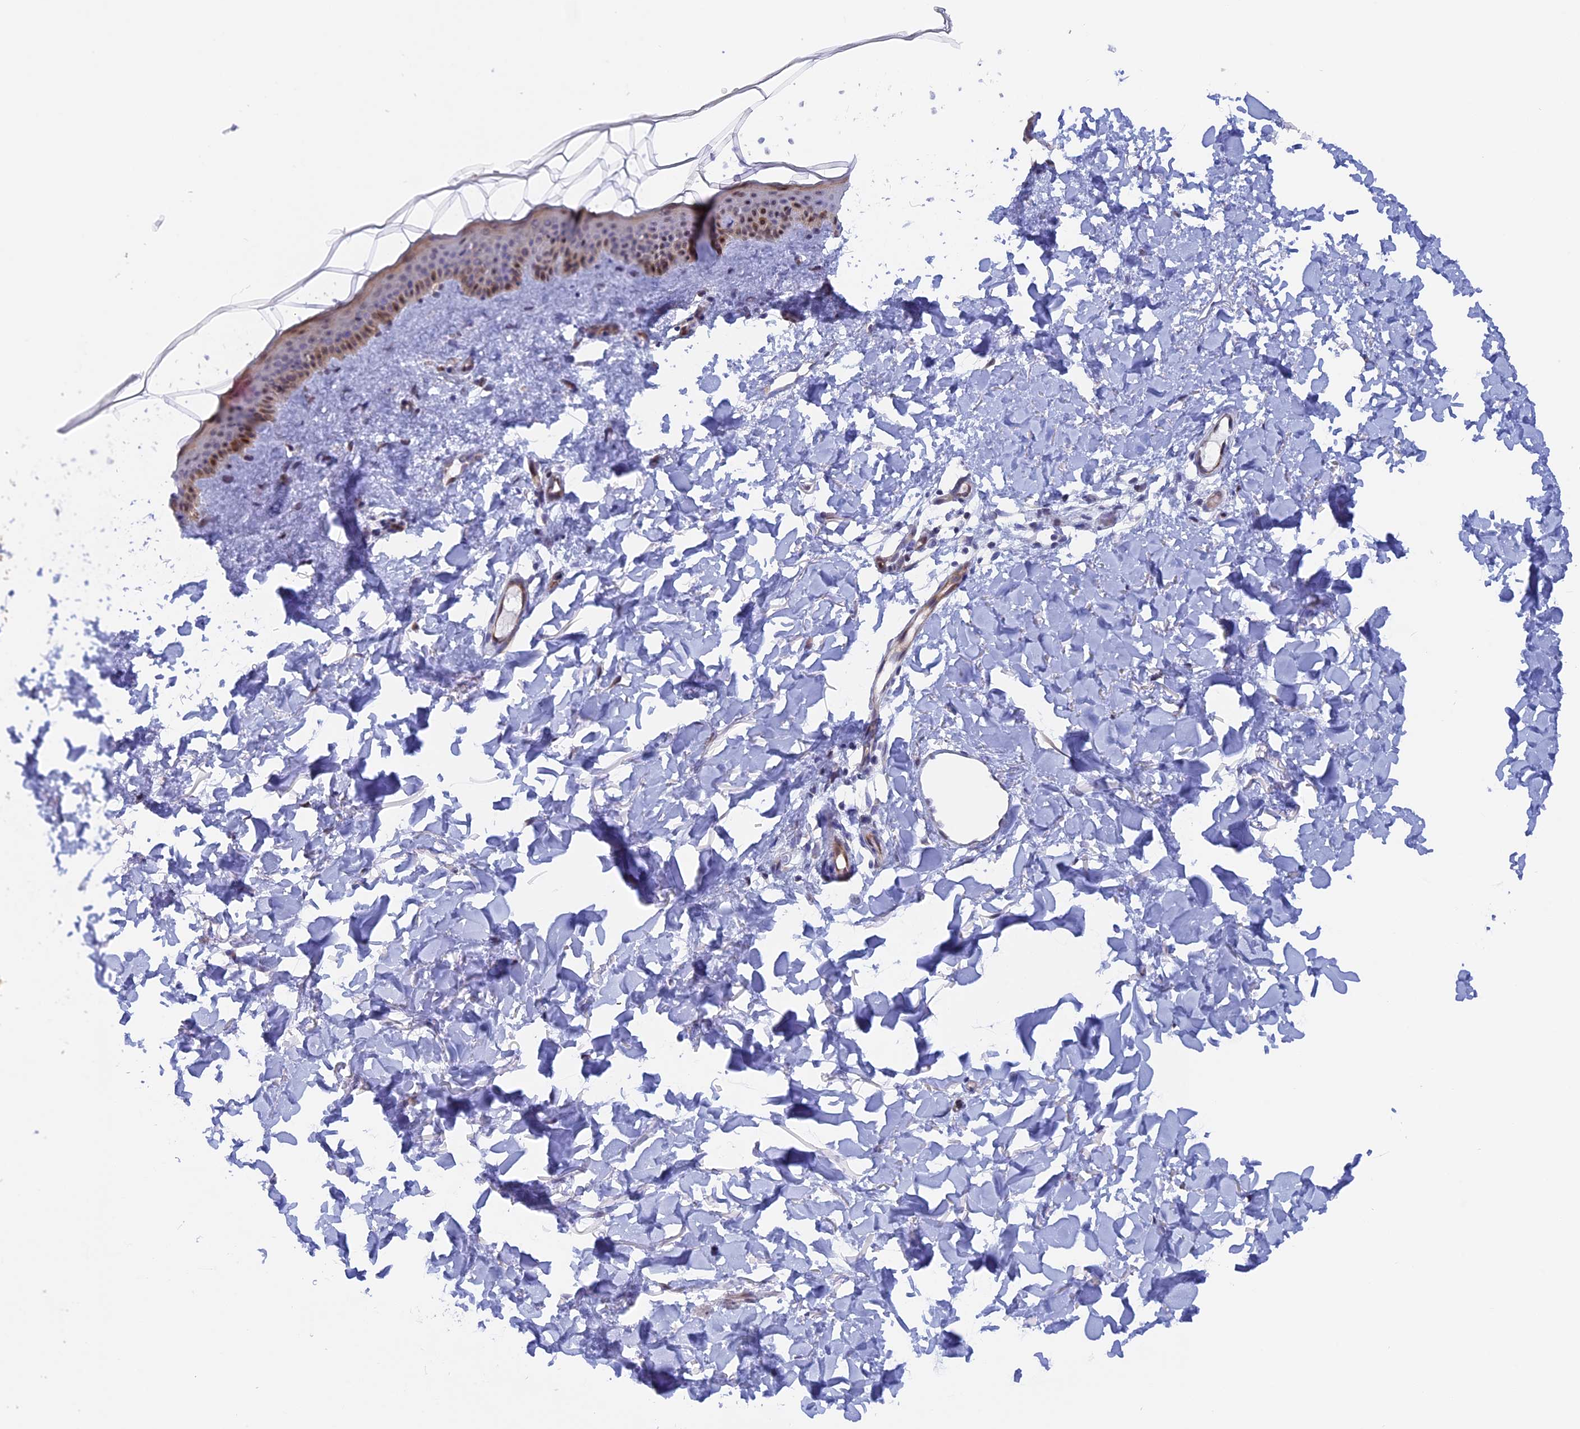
{"staining": {"intensity": "negative", "quantity": "none", "location": "none"}, "tissue": "skin", "cell_type": "Fibroblasts", "image_type": "normal", "snomed": [{"axis": "morphology", "description": "Normal tissue, NOS"}, {"axis": "topography", "description": "Skin"}], "caption": "The histopathology image reveals no staining of fibroblasts in benign skin.", "gene": "SLC26A1", "patient": {"sex": "female", "age": 58}}